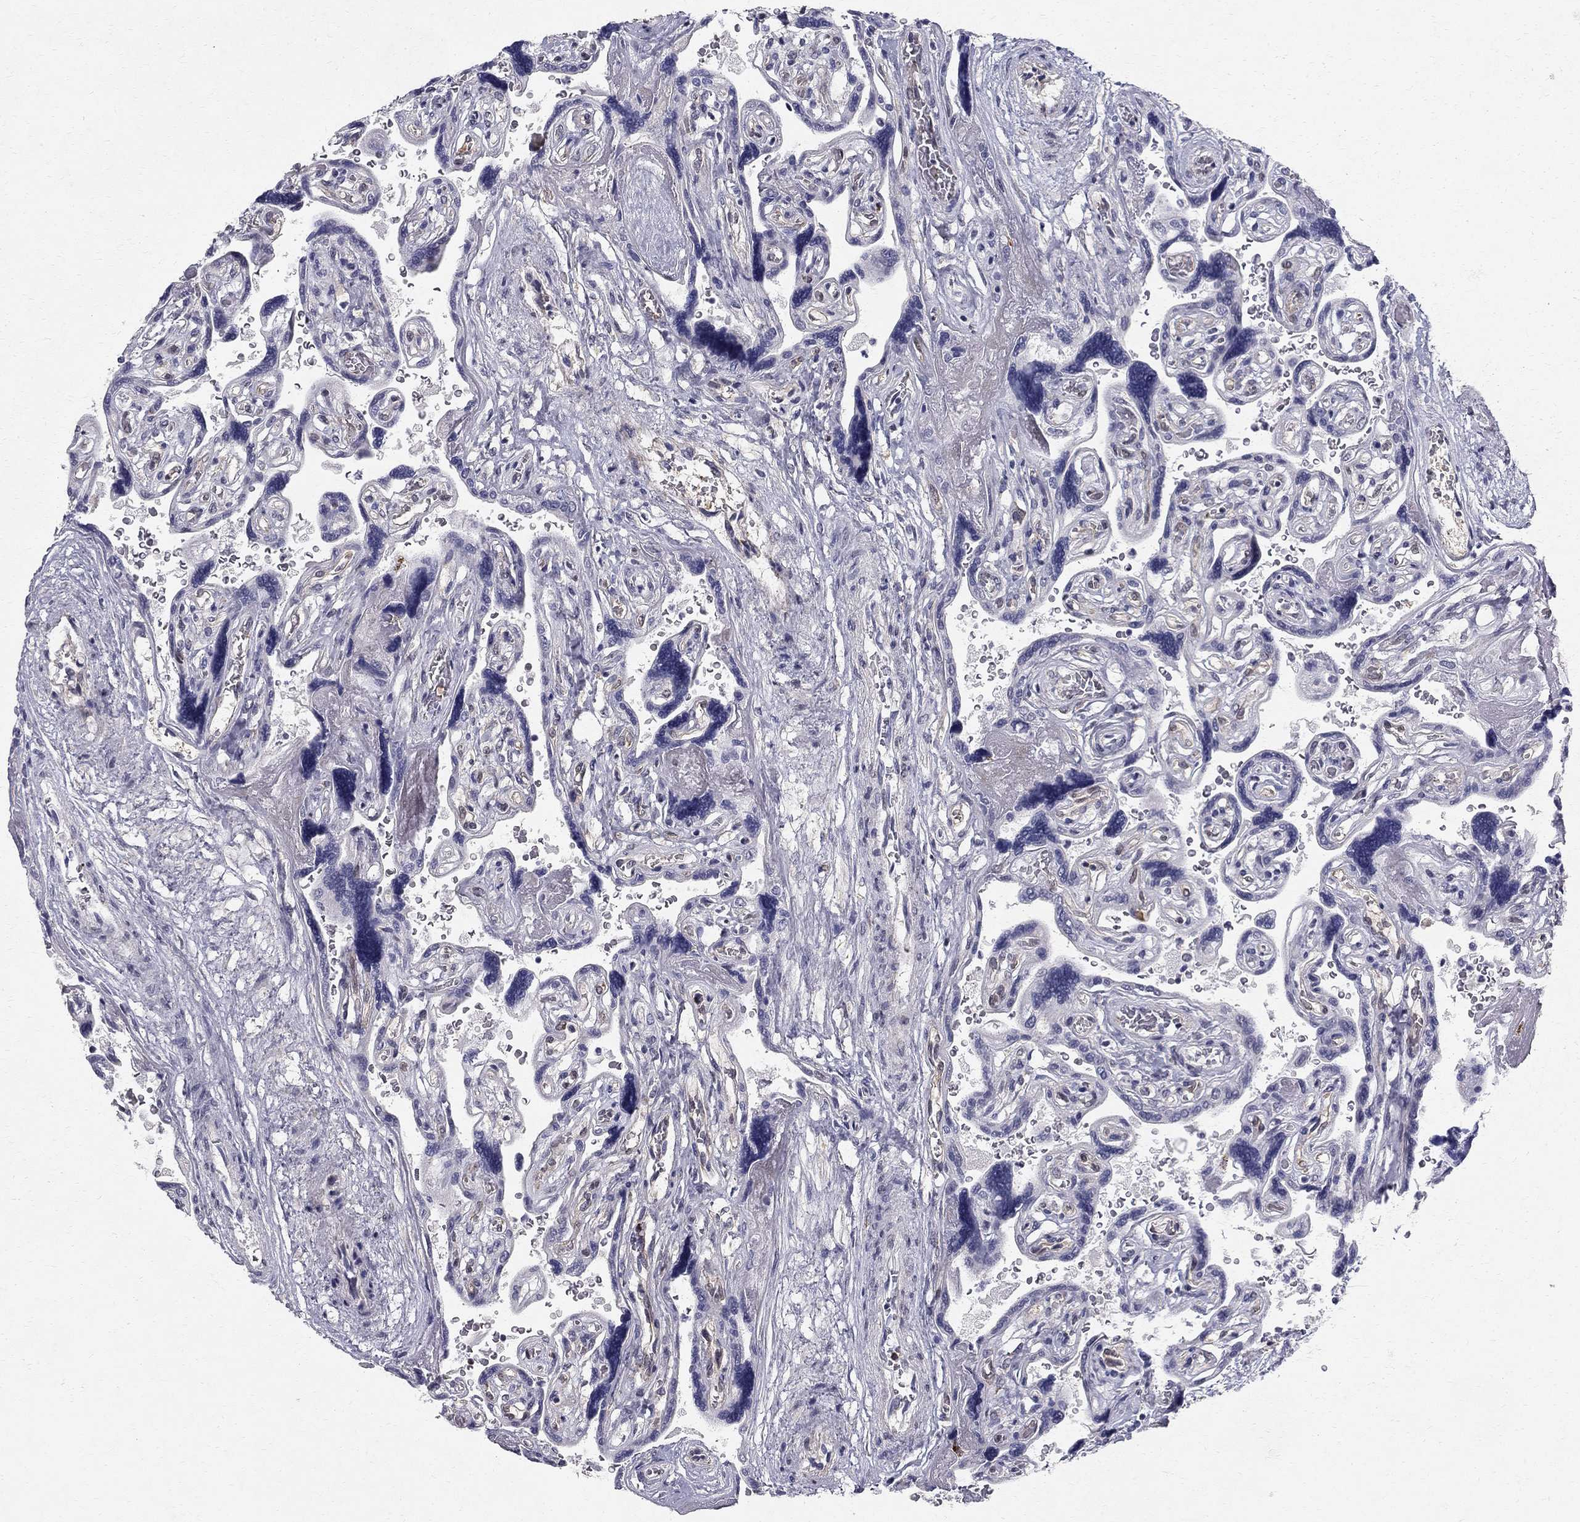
{"staining": {"intensity": "negative", "quantity": "none", "location": "none"}, "tissue": "placenta", "cell_type": "Decidual cells", "image_type": "normal", "snomed": [{"axis": "morphology", "description": "Normal tissue, NOS"}, {"axis": "topography", "description": "Placenta"}], "caption": "This is a image of immunohistochemistry (IHC) staining of benign placenta, which shows no expression in decidual cells. (DAB (3,3'-diaminobenzidine) immunohistochemistry visualized using brightfield microscopy, high magnification).", "gene": "CLIC6", "patient": {"sex": "female", "age": 32}}